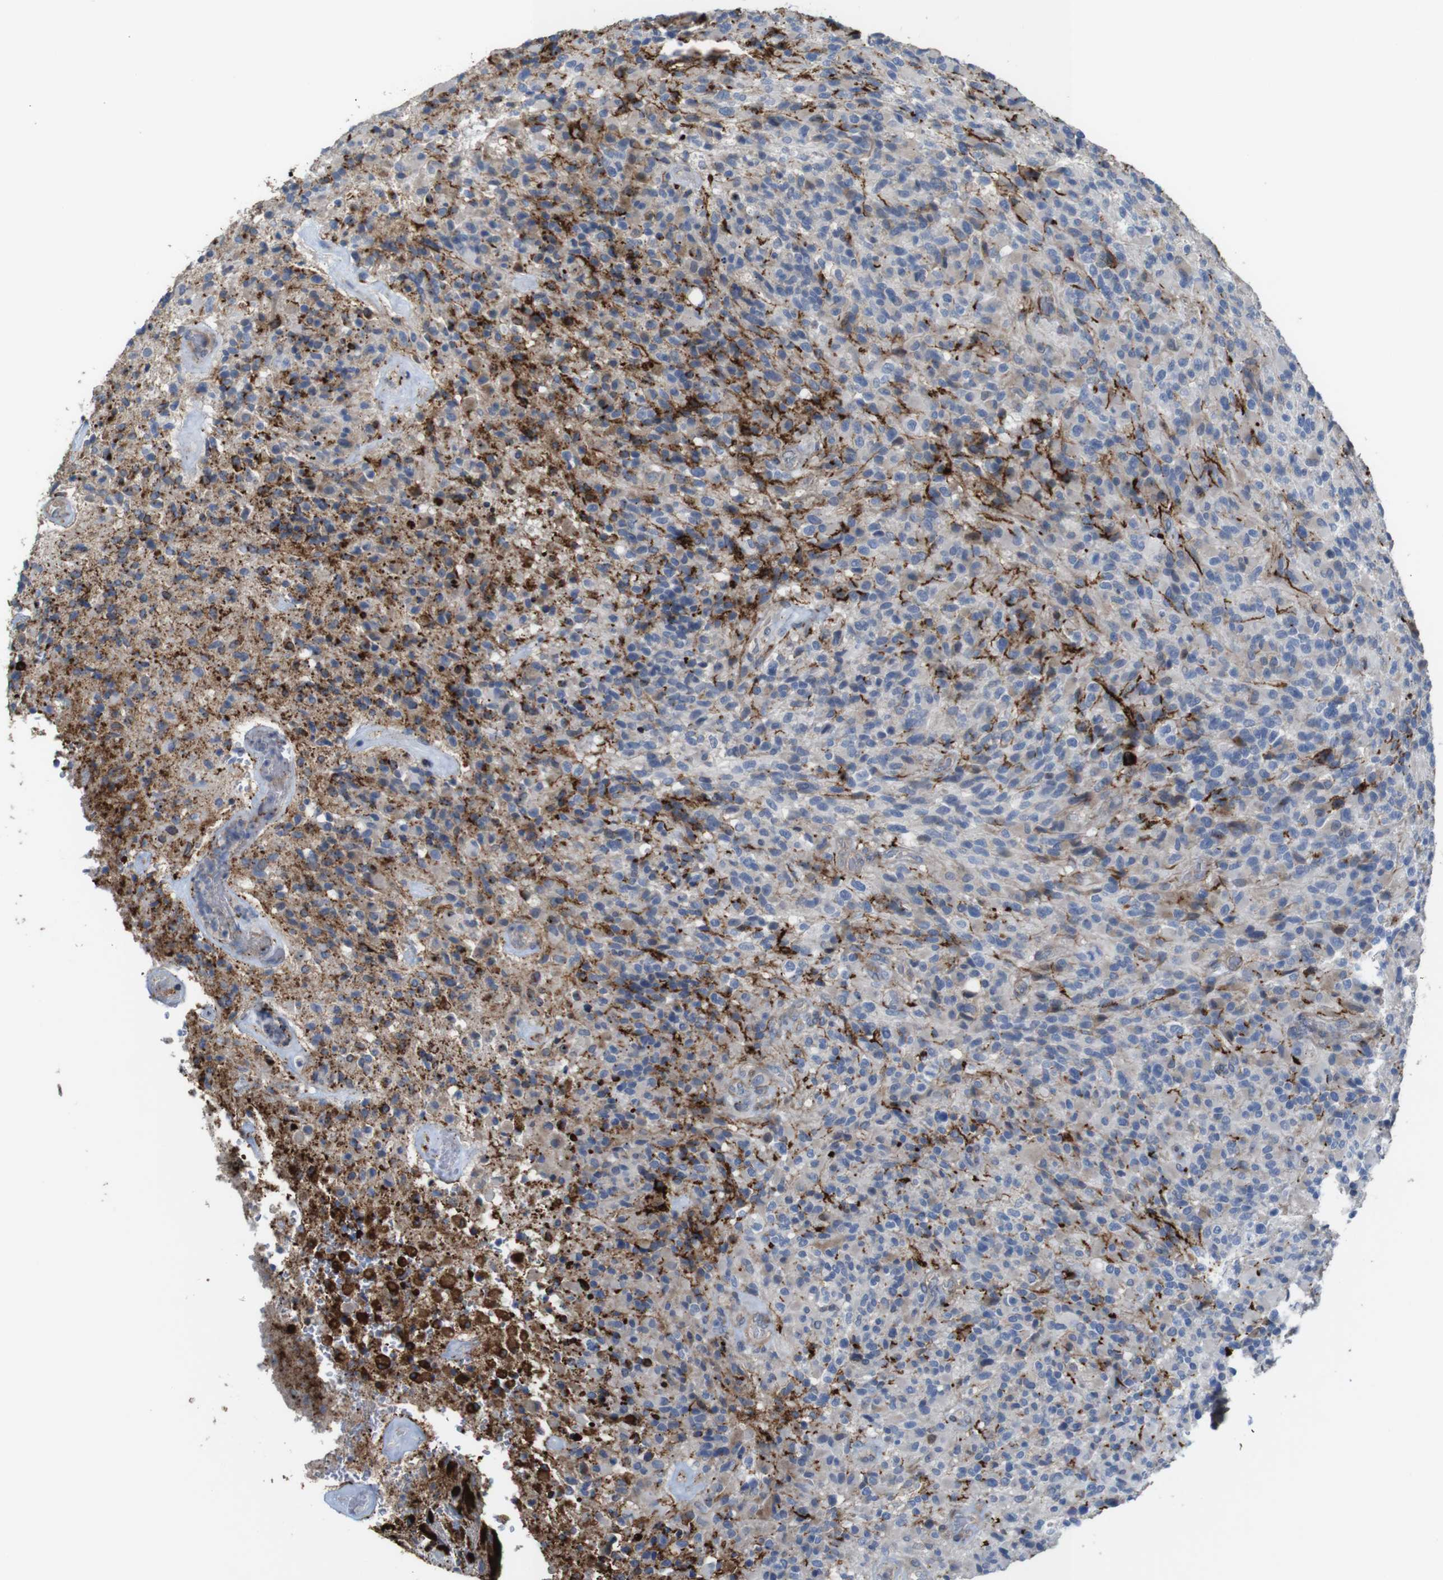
{"staining": {"intensity": "weak", "quantity": "<25%", "location": "cytoplasmic/membranous"}, "tissue": "glioma", "cell_type": "Tumor cells", "image_type": "cancer", "snomed": [{"axis": "morphology", "description": "Glioma, malignant, High grade"}, {"axis": "topography", "description": "Brain"}], "caption": "Immunohistochemical staining of malignant high-grade glioma shows no significant positivity in tumor cells.", "gene": "PCOLCE2", "patient": {"sex": "male", "age": 71}}